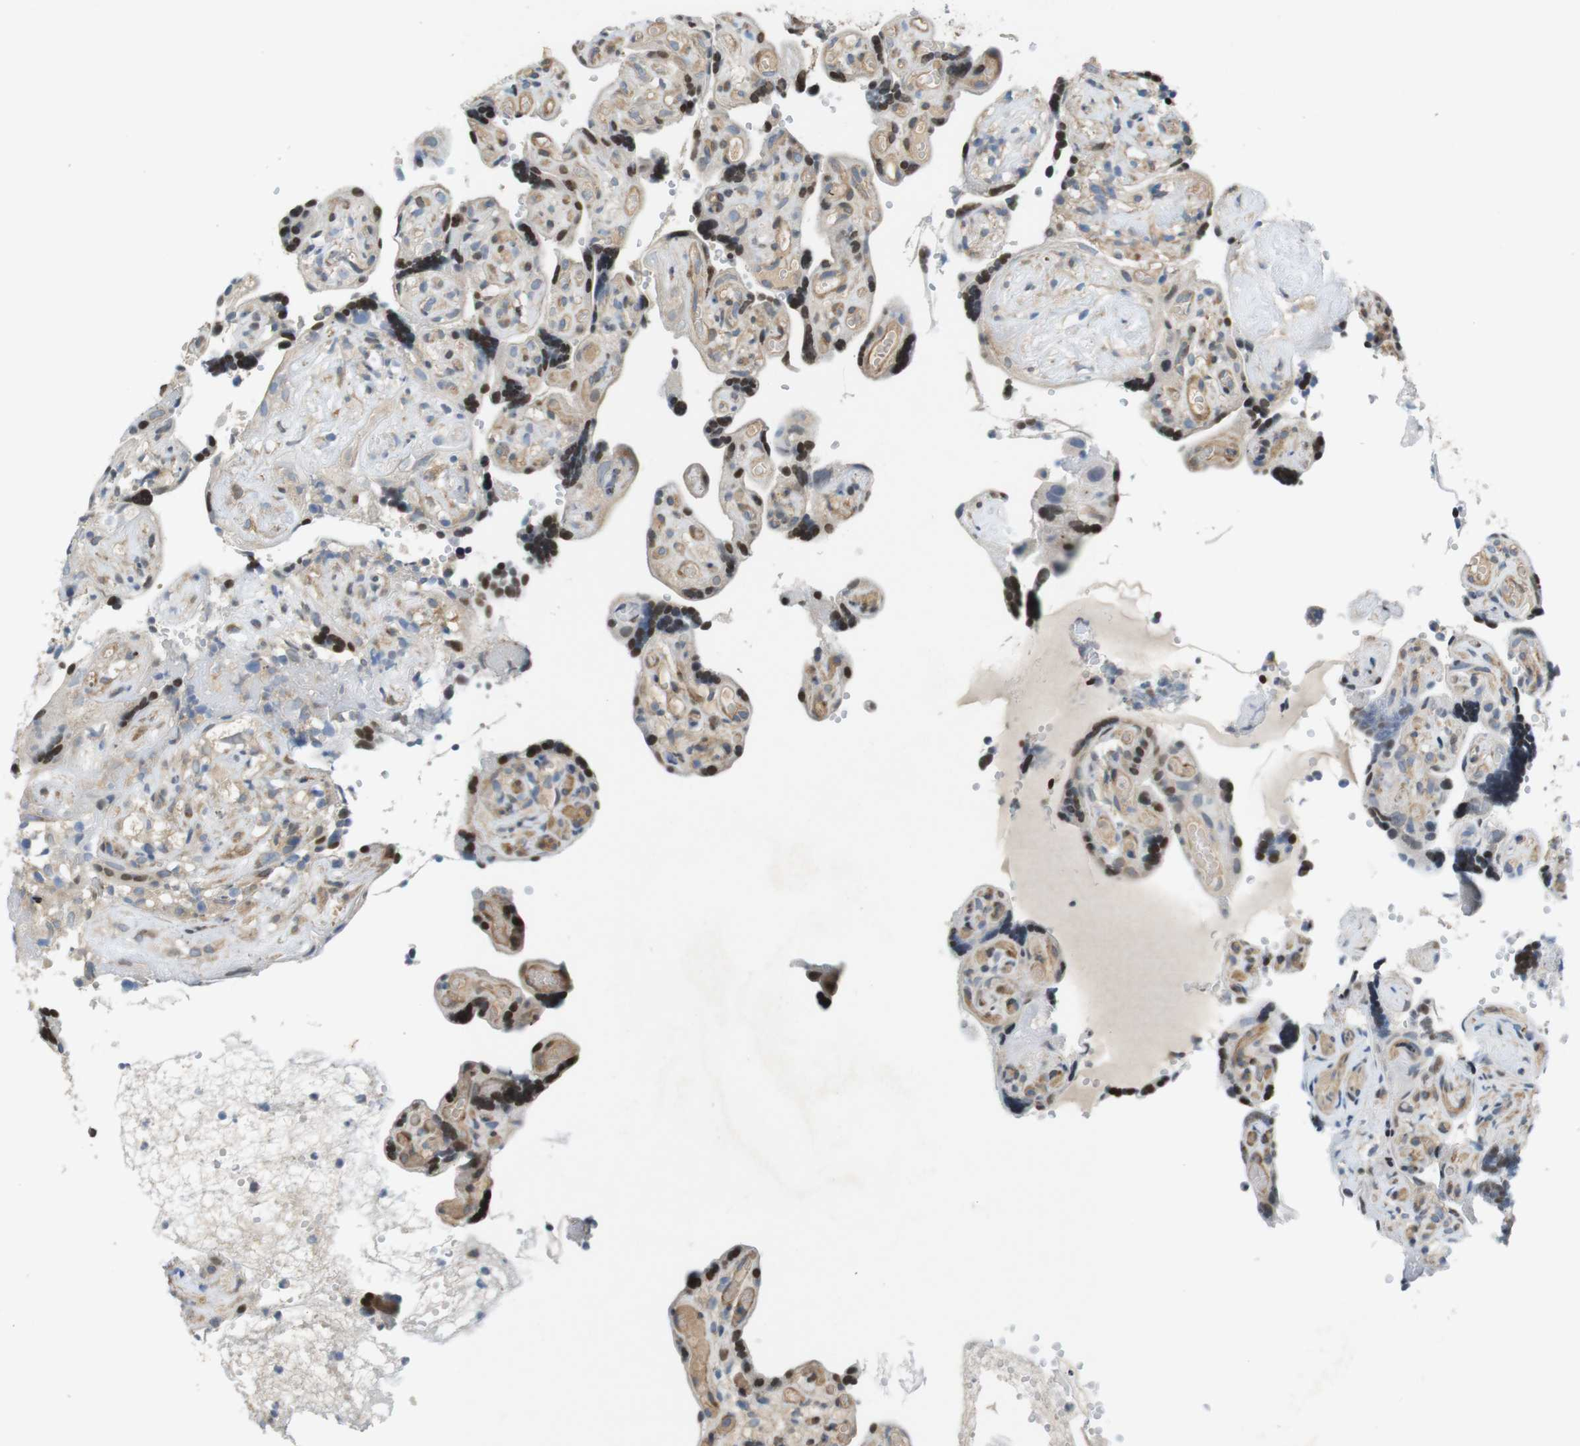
{"staining": {"intensity": "moderate", "quantity": "25%-75%", "location": "cytoplasmic/membranous,nuclear"}, "tissue": "placenta", "cell_type": "Trophoblastic cells", "image_type": "normal", "snomed": [{"axis": "morphology", "description": "Normal tissue, NOS"}, {"axis": "topography", "description": "Placenta"}], "caption": "Immunohistochemistry (IHC) photomicrograph of normal placenta stained for a protein (brown), which shows medium levels of moderate cytoplasmic/membranous,nuclear positivity in about 25%-75% of trophoblastic cells.", "gene": "PCDH10", "patient": {"sex": "female", "age": 30}}